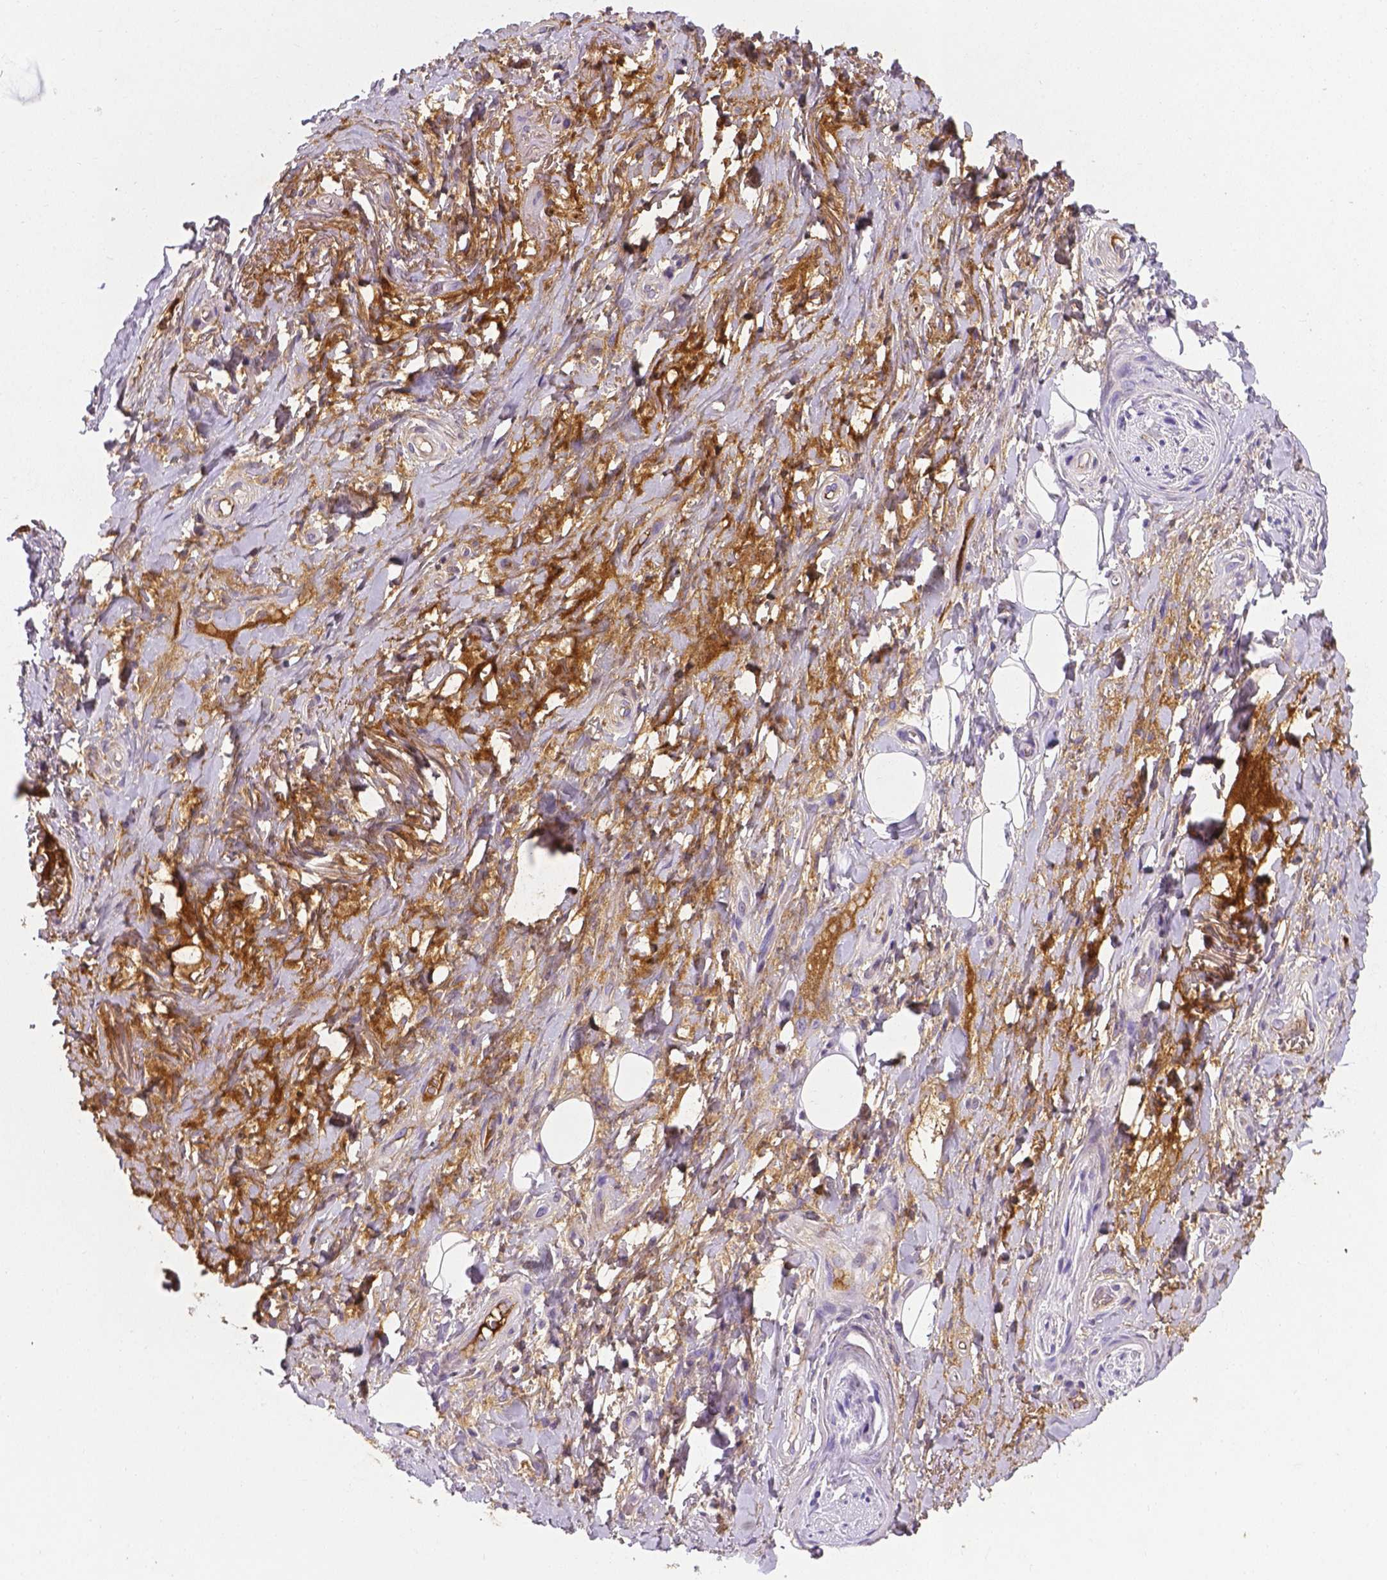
{"staining": {"intensity": "negative", "quantity": "none", "location": "none"}, "tissue": "adipose tissue", "cell_type": "Adipocytes", "image_type": "normal", "snomed": [{"axis": "morphology", "description": "Normal tissue, NOS"}, {"axis": "topography", "description": "Anal"}, {"axis": "topography", "description": "Peripheral nerve tissue"}], "caption": "IHC of benign human adipose tissue exhibits no staining in adipocytes.", "gene": "APOE", "patient": {"sex": "male", "age": 53}}